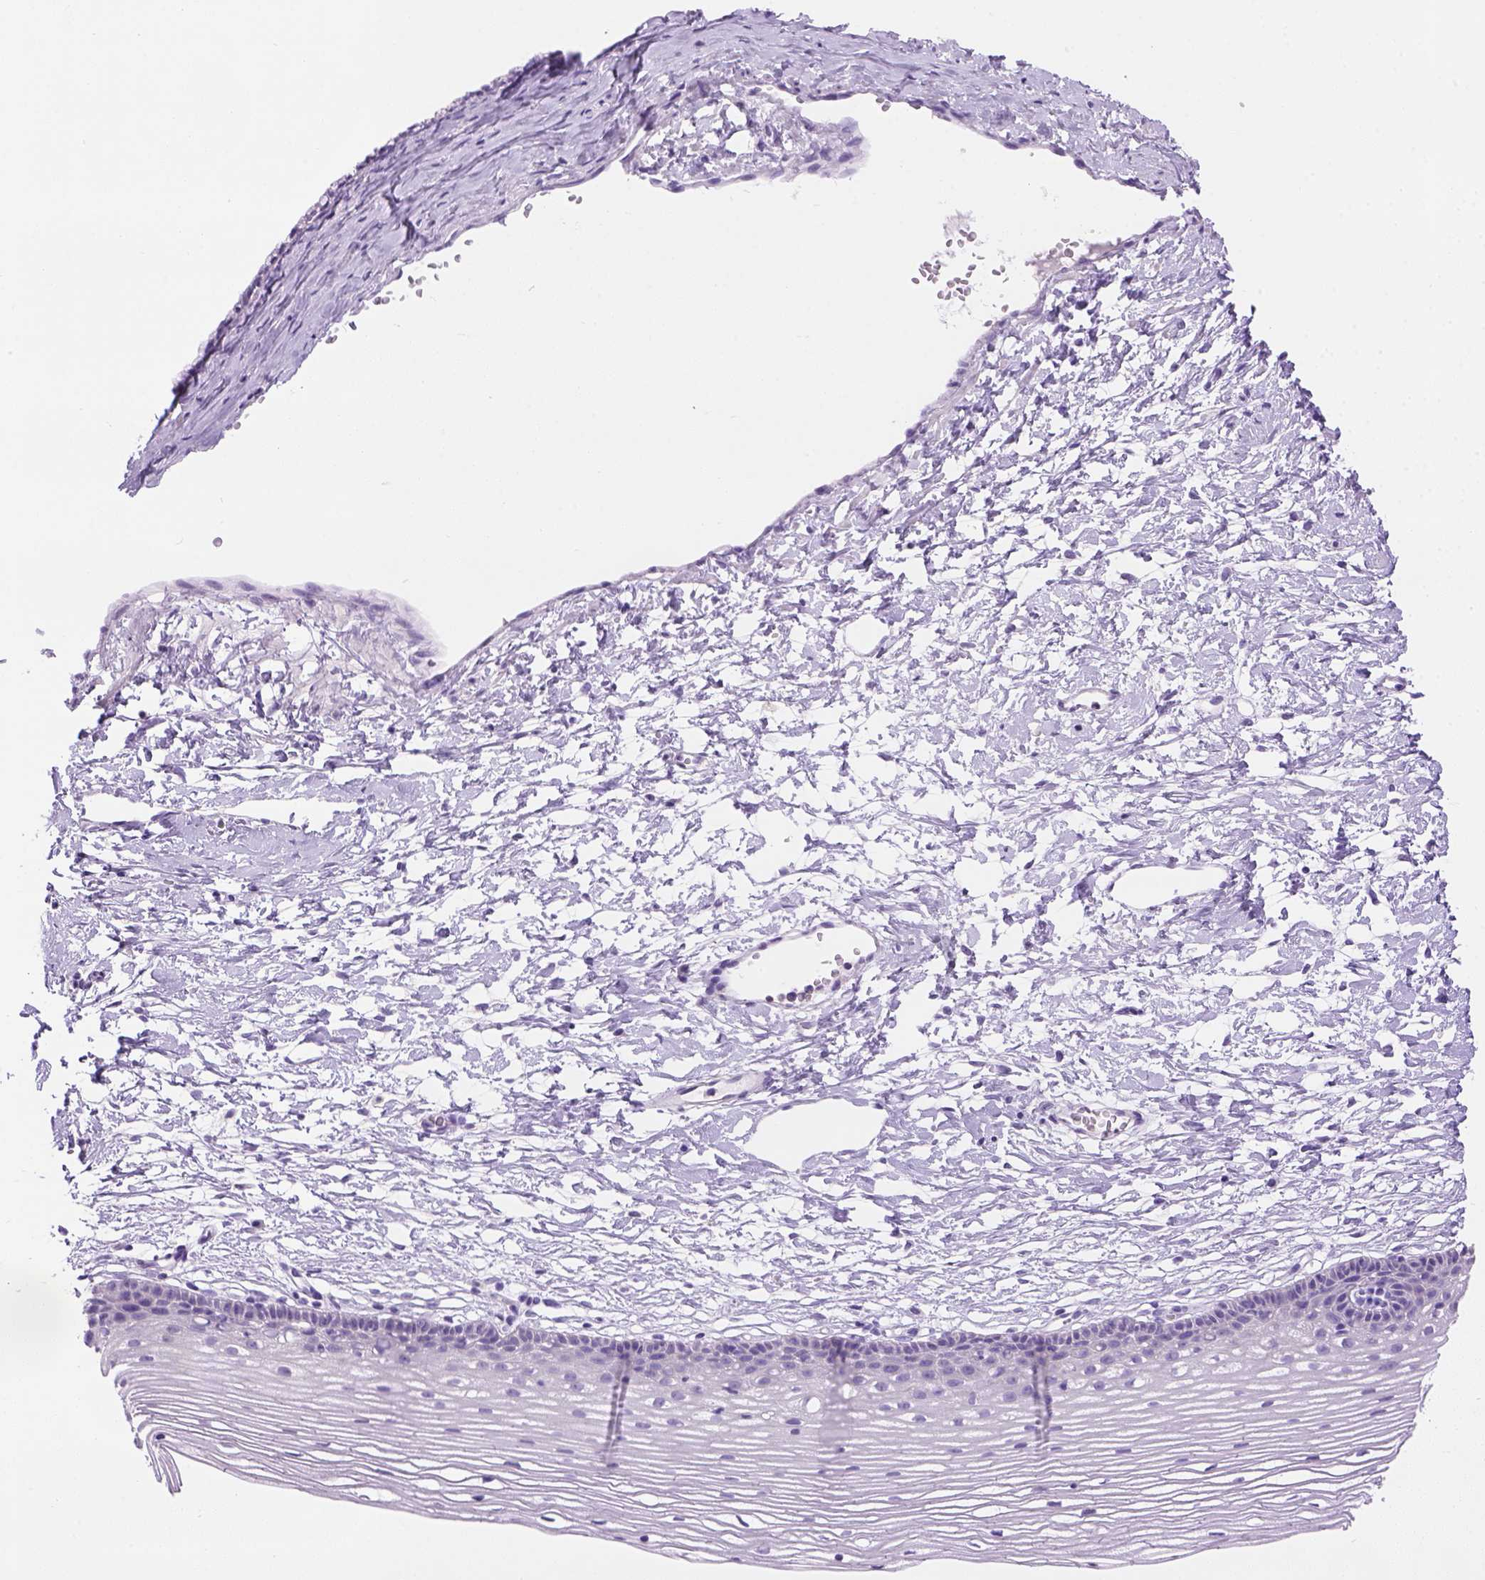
{"staining": {"intensity": "negative", "quantity": "none", "location": "none"}, "tissue": "cervix", "cell_type": "Glandular cells", "image_type": "normal", "snomed": [{"axis": "morphology", "description": "Normal tissue, NOS"}, {"axis": "topography", "description": "Cervix"}], "caption": "IHC histopathology image of unremarkable cervix stained for a protein (brown), which reveals no staining in glandular cells. (DAB IHC, high magnification).", "gene": "TMEM38A", "patient": {"sex": "female", "age": 40}}